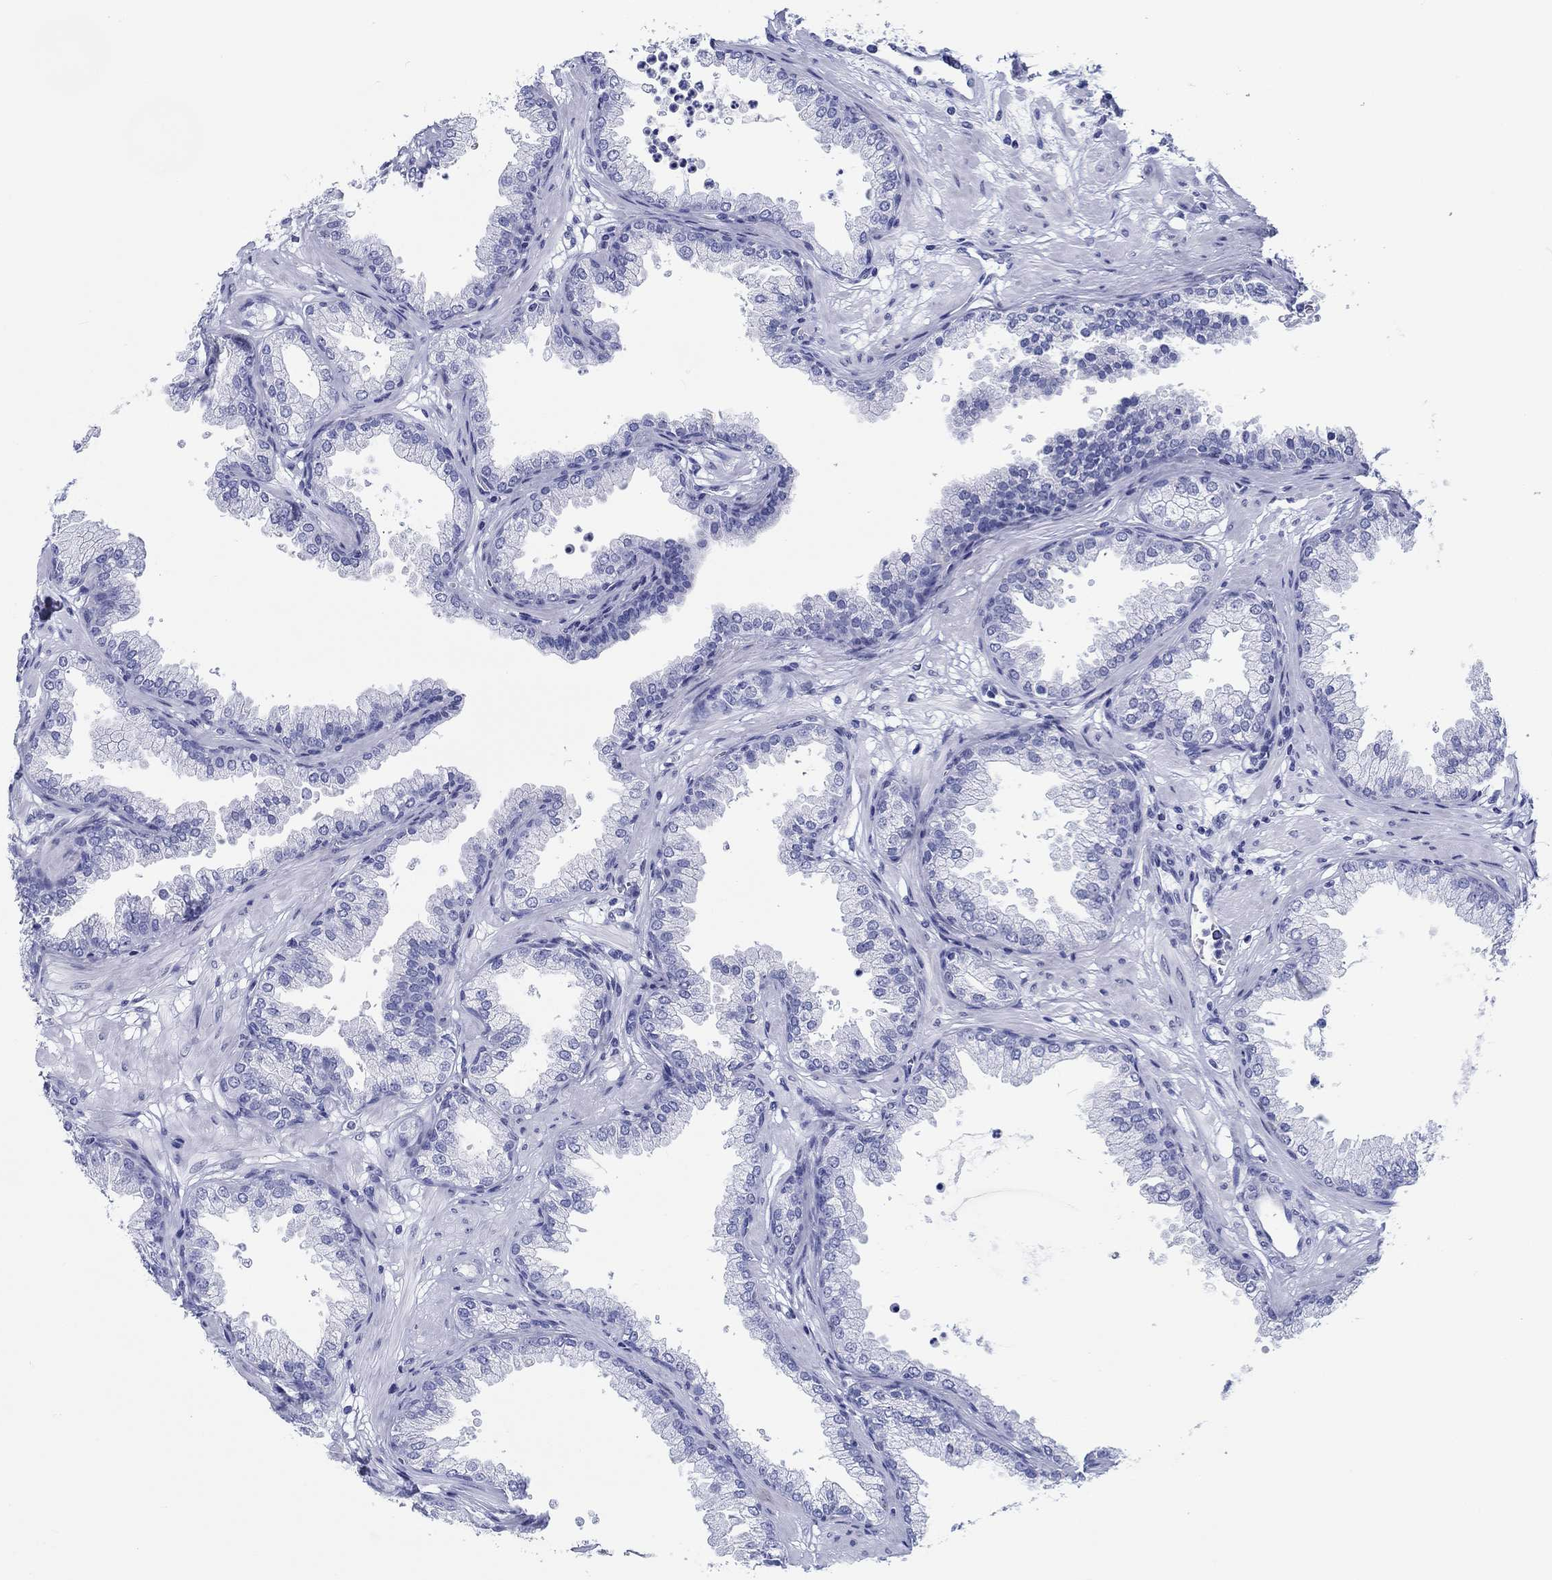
{"staining": {"intensity": "negative", "quantity": "none", "location": "none"}, "tissue": "prostate", "cell_type": "Glandular cells", "image_type": "normal", "snomed": [{"axis": "morphology", "description": "Normal tissue, NOS"}, {"axis": "topography", "description": "Prostate"}], "caption": "IHC of benign human prostate demonstrates no staining in glandular cells.", "gene": "H1", "patient": {"sex": "male", "age": 37}}